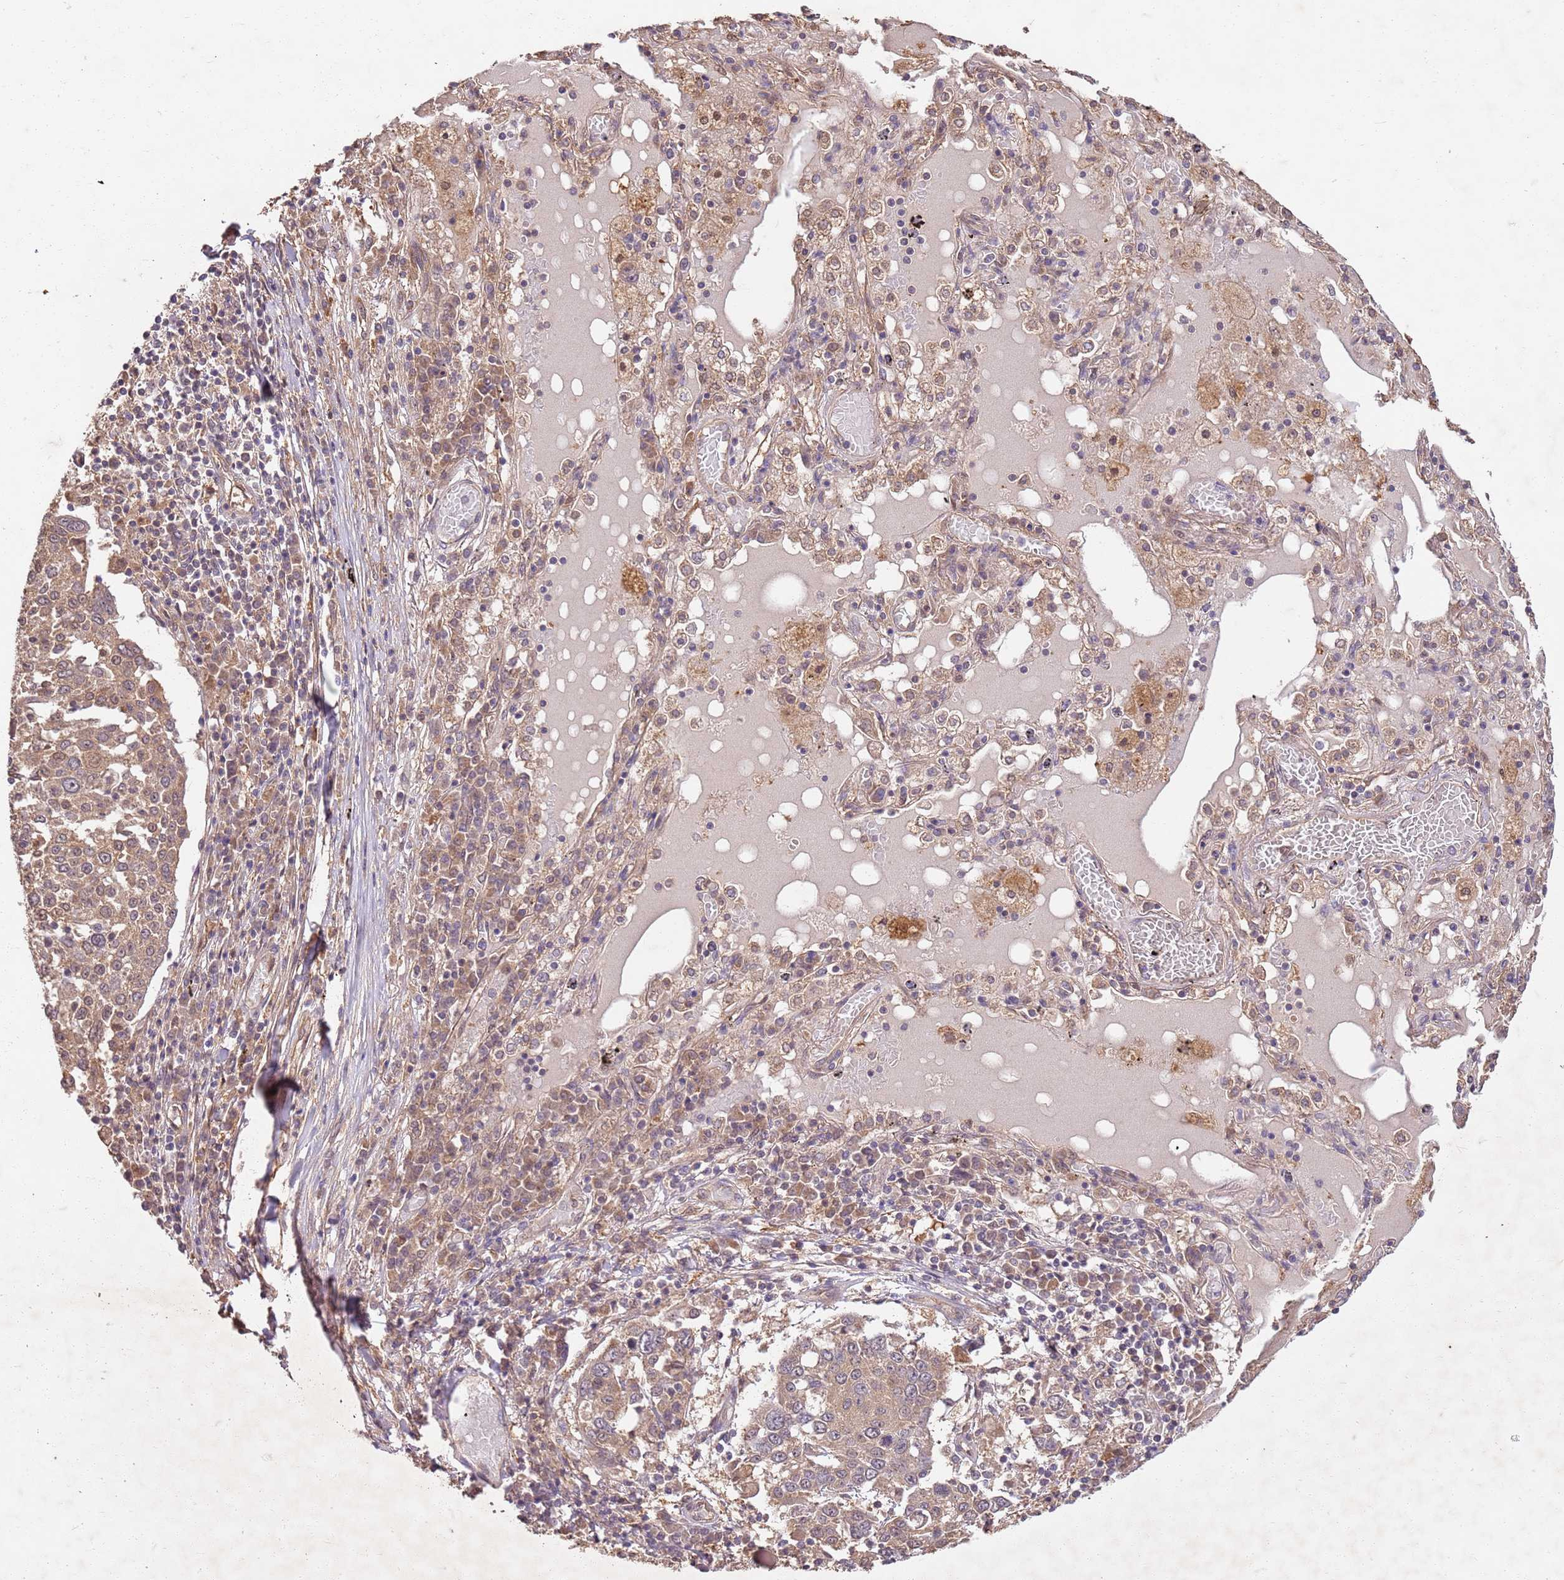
{"staining": {"intensity": "moderate", "quantity": "25%-75%", "location": "cytoplasmic/membranous"}, "tissue": "lung cancer", "cell_type": "Tumor cells", "image_type": "cancer", "snomed": [{"axis": "morphology", "description": "Squamous cell carcinoma, NOS"}, {"axis": "topography", "description": "Lung"}], "caption": "IHC (DAB) staining of human lung cancer (squamous cell carcinoma) reveals moderate cytoplasmic/membranous protein positivity in about 25%-75% of tumor cells.", "gene": "UBE3A", "patient": {"sex": "male", "age": 65}}